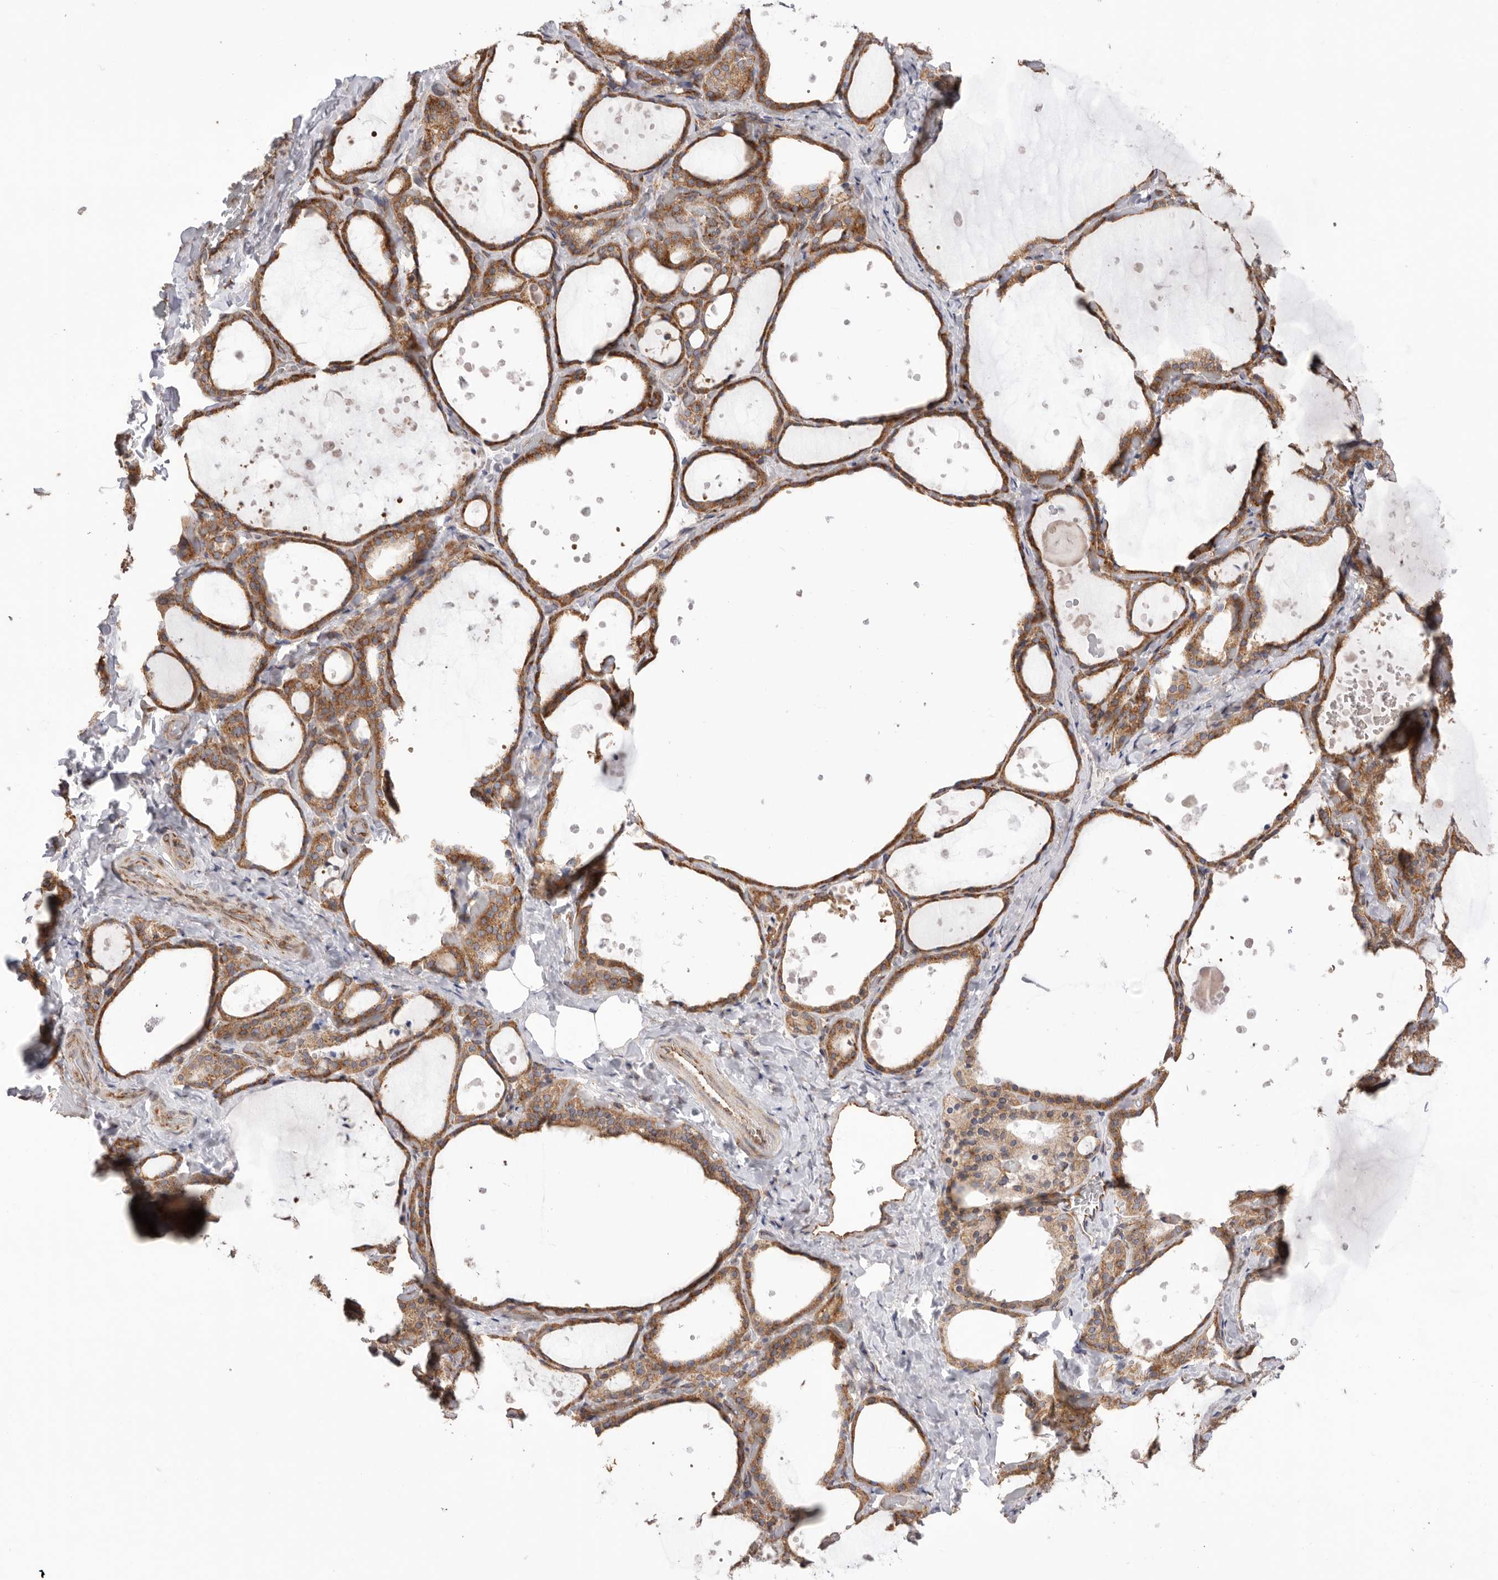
{"staining": {"intensity": "strong", "quantity": ">75%", "location": "cytoplasmic/membranous"}, "tissue": "thyroid gland", "cell_type": "Glandular cells", "image_type": "normal", "snomed": [{"axis": "morphology", "description": "Normal tissue, NOS"}, {"axis": "topography", "description": "Thyroid gland"}], "caption": "Thyroid gland stained for a protein (brown) demonstrates strong cytoplasmic/membranous positive positivity in about >75% of glandular cells.", "gene": "SERBP1", "patient": {"sex": "female", "age": 44}}